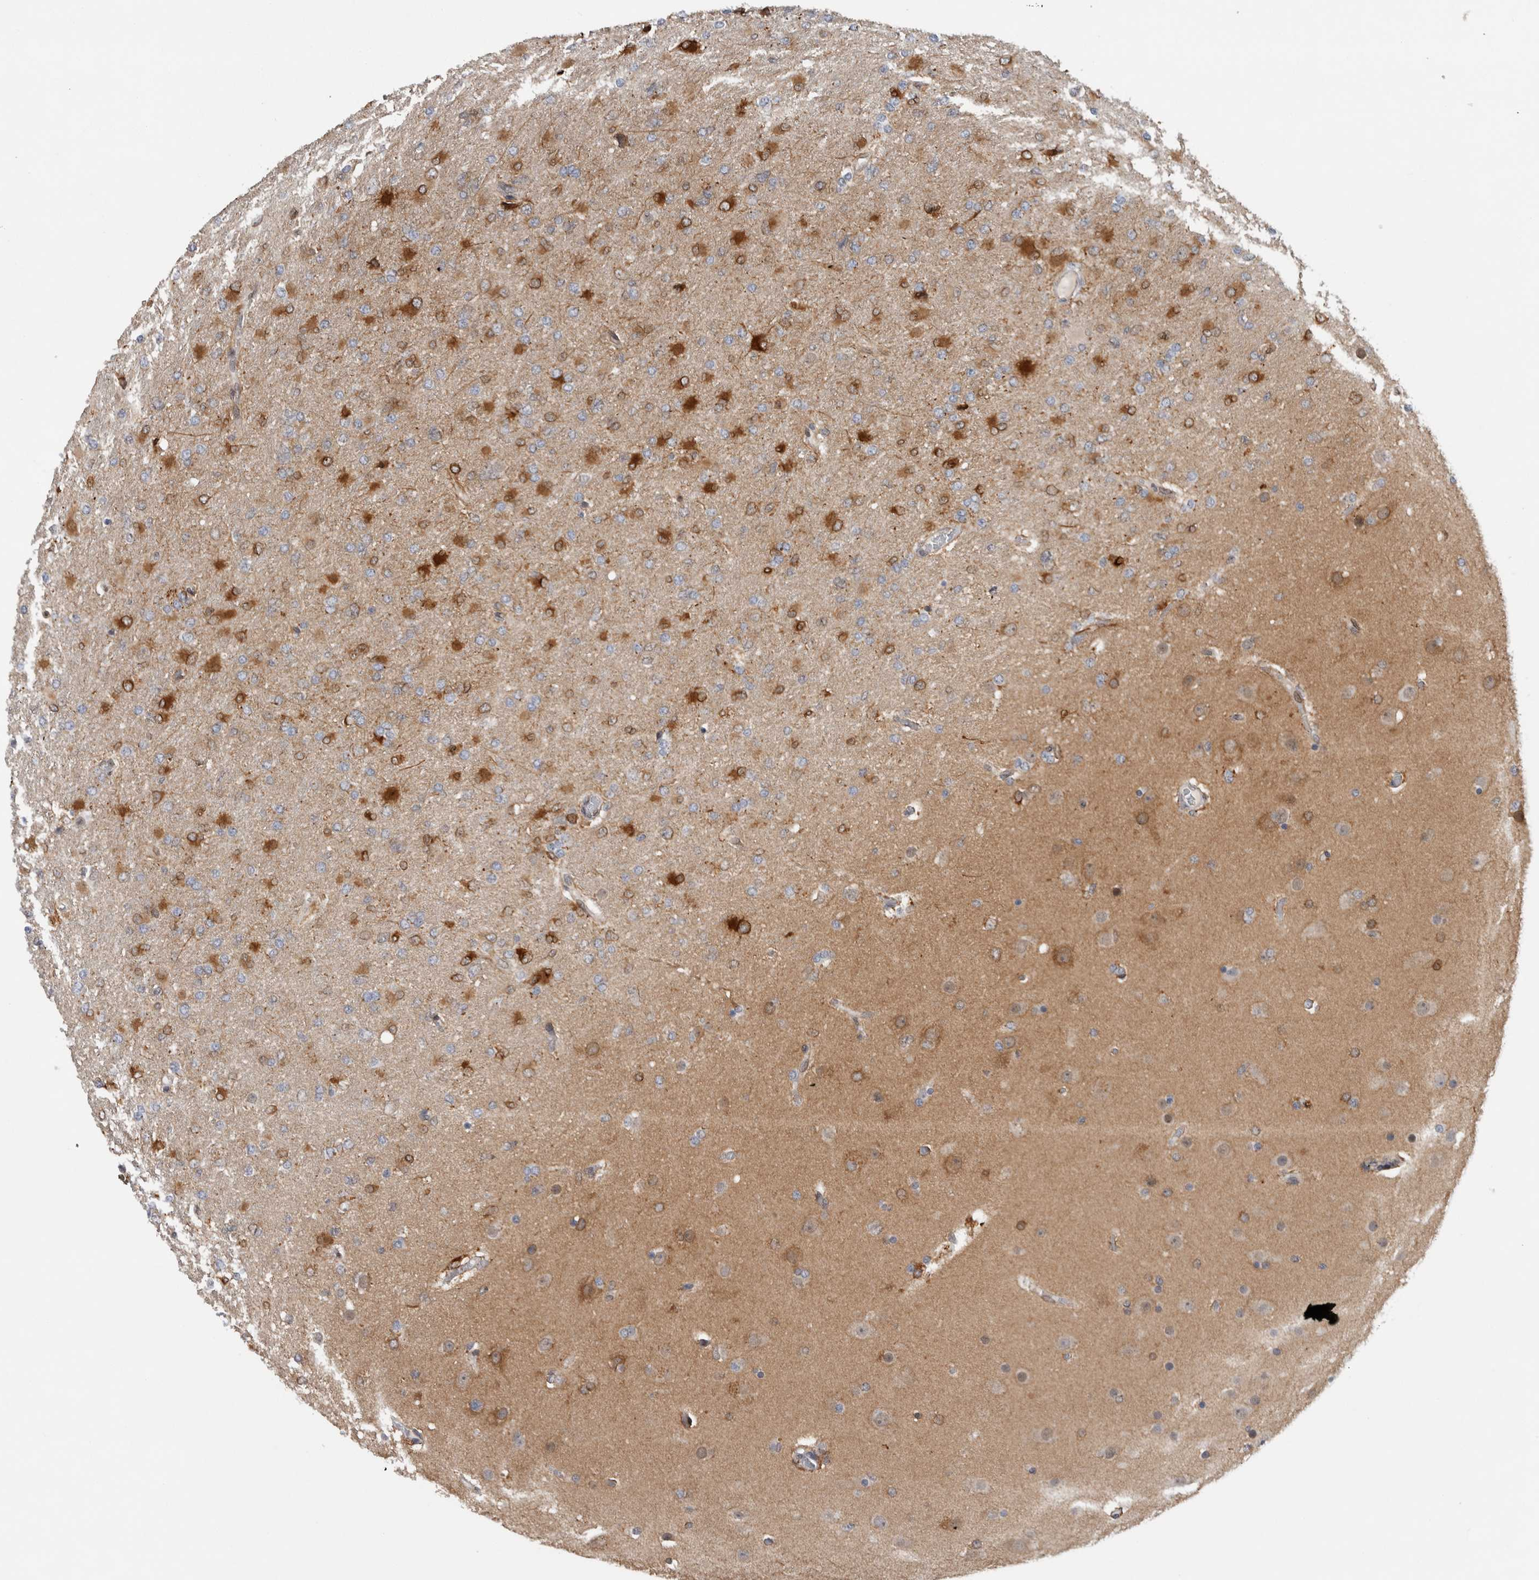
{"staining": {"intensity": "strong", "quantity": "25%-75%", "location": "cytoplasmic/membranous"}, "tissue": "glioma", "cell_type": "Tumor cells", "image_type": "cancer", "snomed": [{"axis": "morphology", "description": "Glioma, malignant, High grade"}, {"axis": "topography", "description": "Cerebral cortex"}], "caption": "The immunohistochemical stain labels strong cytoplasmic/membranous staining in tumor cells of glioma tissue.", "gene": "PRXL2A", "patient": {"sex": "female", "age": 36}}